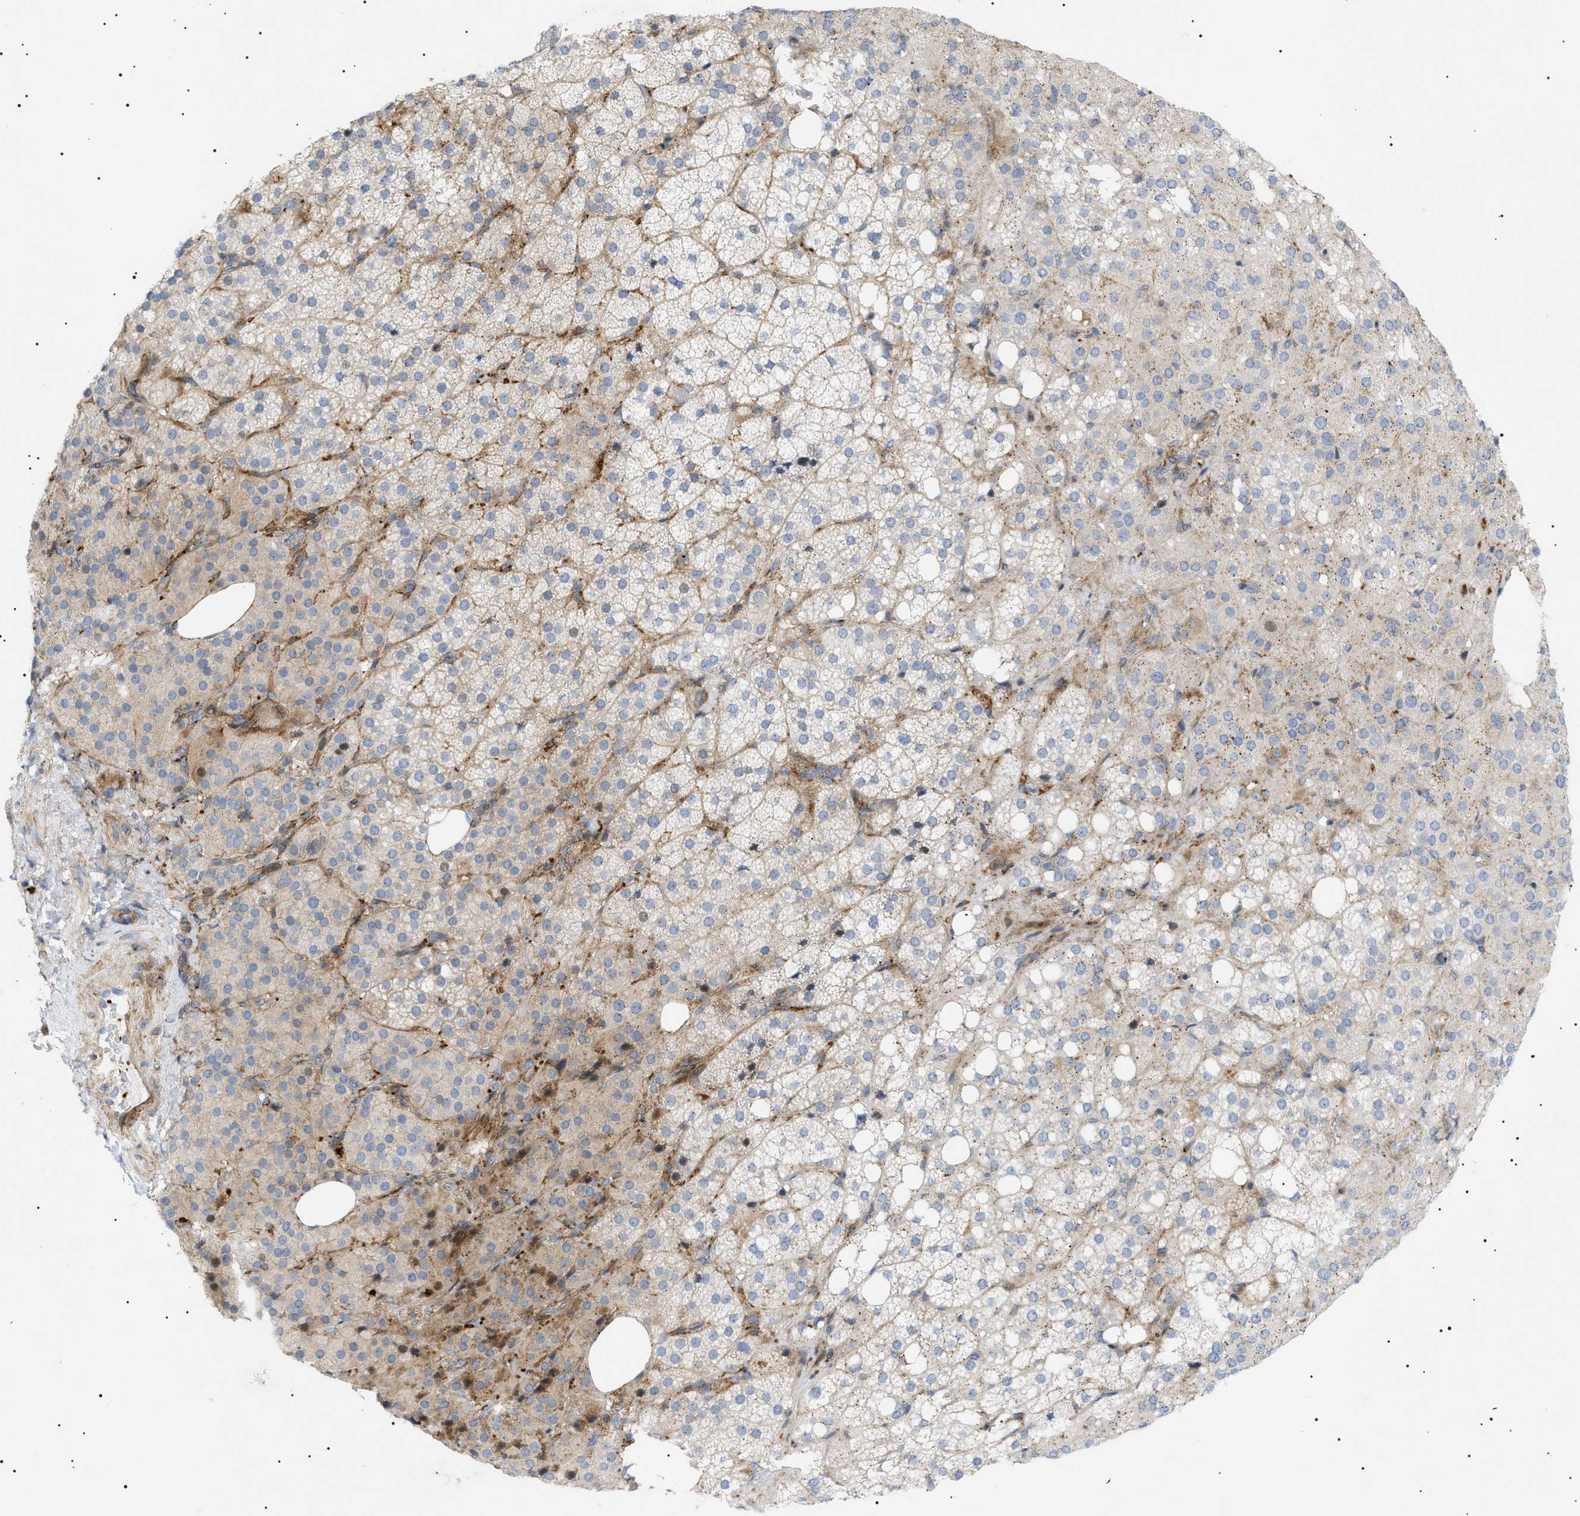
{"staining": {"intensity": "moderate", "quantity": "25%-75%", "location": "cytoplasmic/membranous"}, "tissue": "adrenal gland", "cell_type": "Glandular cells", "image_type": "normal", "snomed": [{"axis": "morphology", "description": "Normal tissue, NOS"}, {"axis": "topography", "description": "Adrenal gland"}], "caption": "Immunohistochemical staining of normal adrenal gland demonstrates medium levels of moderate cytoplasmic/membranous expression in about 25%-75% of glandular cells.", "gene": "SFXN5", "patient": {"sex": "female", "age": 59}}